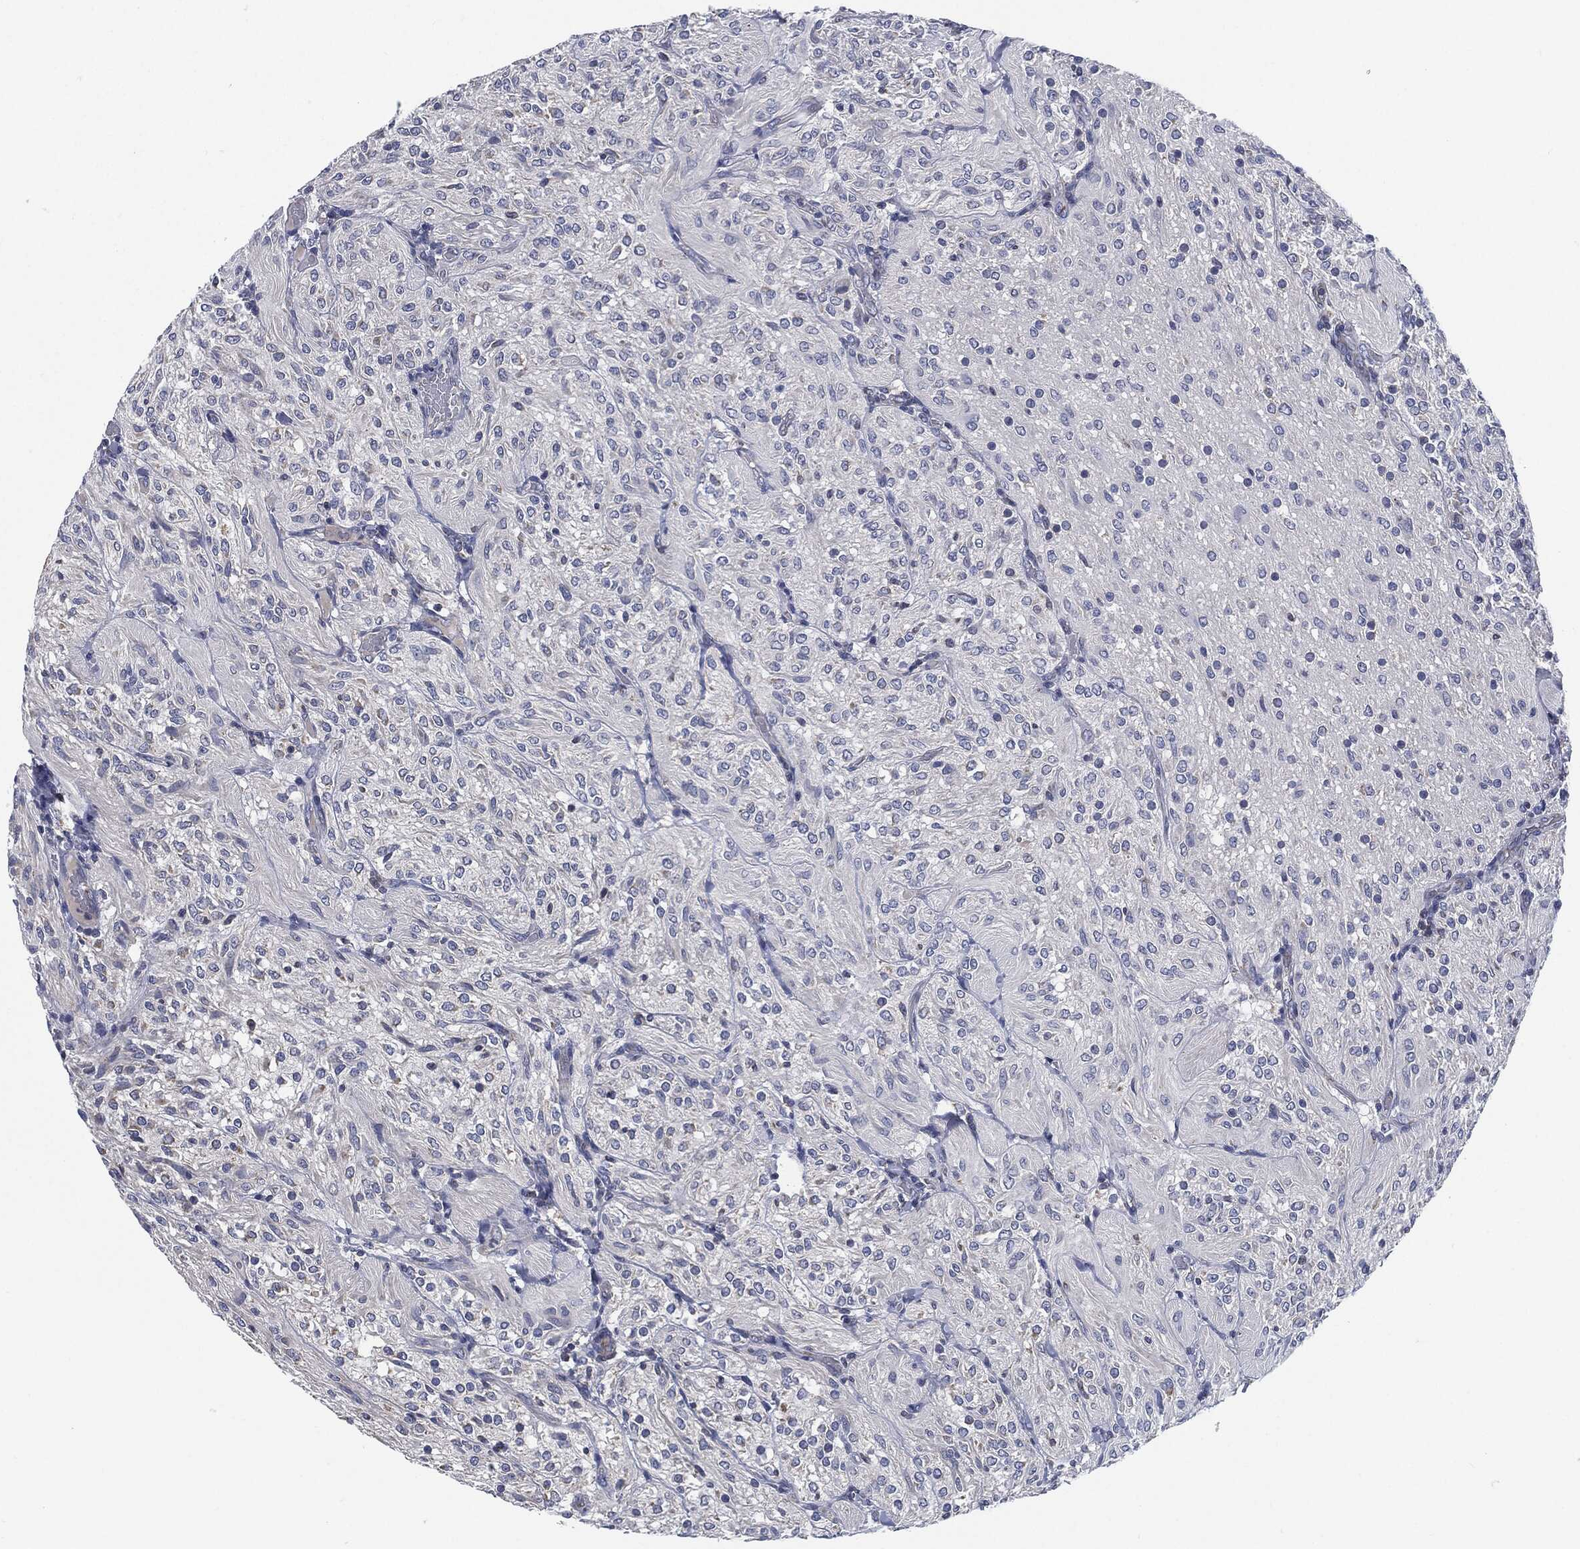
{"staining": {"intensity": "negative", "quantity": "none", "location": "none"}, "tissue": "glioma", "cell_type": "Tumor cells", "image_type": "cancer", "snomed": [{"axis": "morphology", "description": "Glioma, malignant, Low grade"}, {"axis": "topography", "description": "Brain"}], "caption": "Tumor cells show no significant staining in malignant glioma (low-grade).", "gene": "SIGLEC9", "patient": {"sex": "male", "age": 3}}